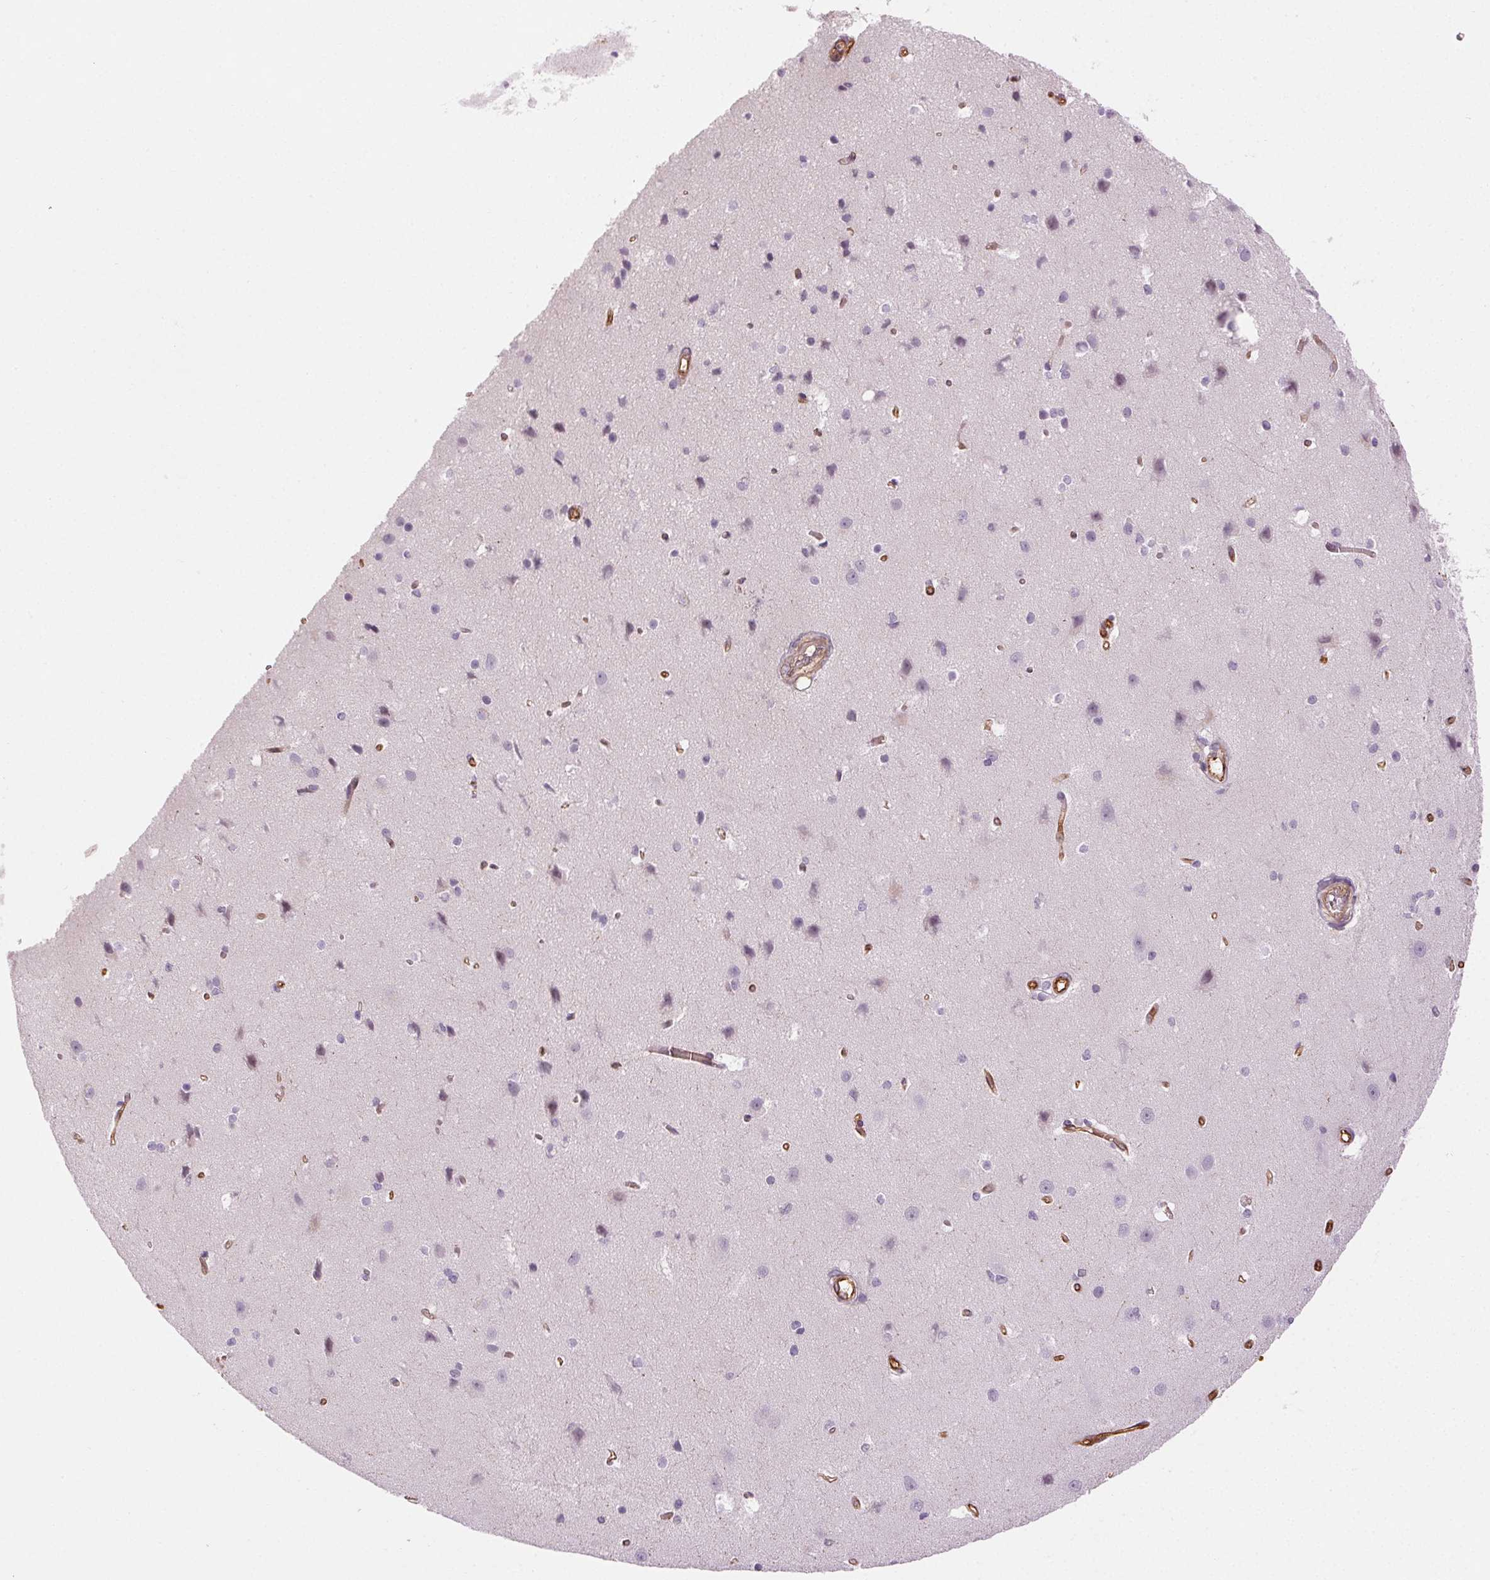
{"staining": {"intensity": "moderate", "quantity": "25%-75%", "location": "cytoplasmic/membranous"}, "tissue": "cerebral cortex", "cell_type": "Endothelial cells", "image_type": "normal", "snomed": [{"axis": "morphology", "description": "Normal tissue, NOS"}, {"axis": "topography", "description": "Cerebral cortex"}], "caption": "Protein staining by IHC exhibits moderate cytoplasmic/membranous positivity in approximately 25%-75% of endothelial cells in normal cerebral cortex. The protein is stained brown, and the nuclei are stained in blue (DAB IHC with brightfield microscopy, high magnification).", "gene": "AIF1L", "patient": {"sex": "male", "age": 37}}